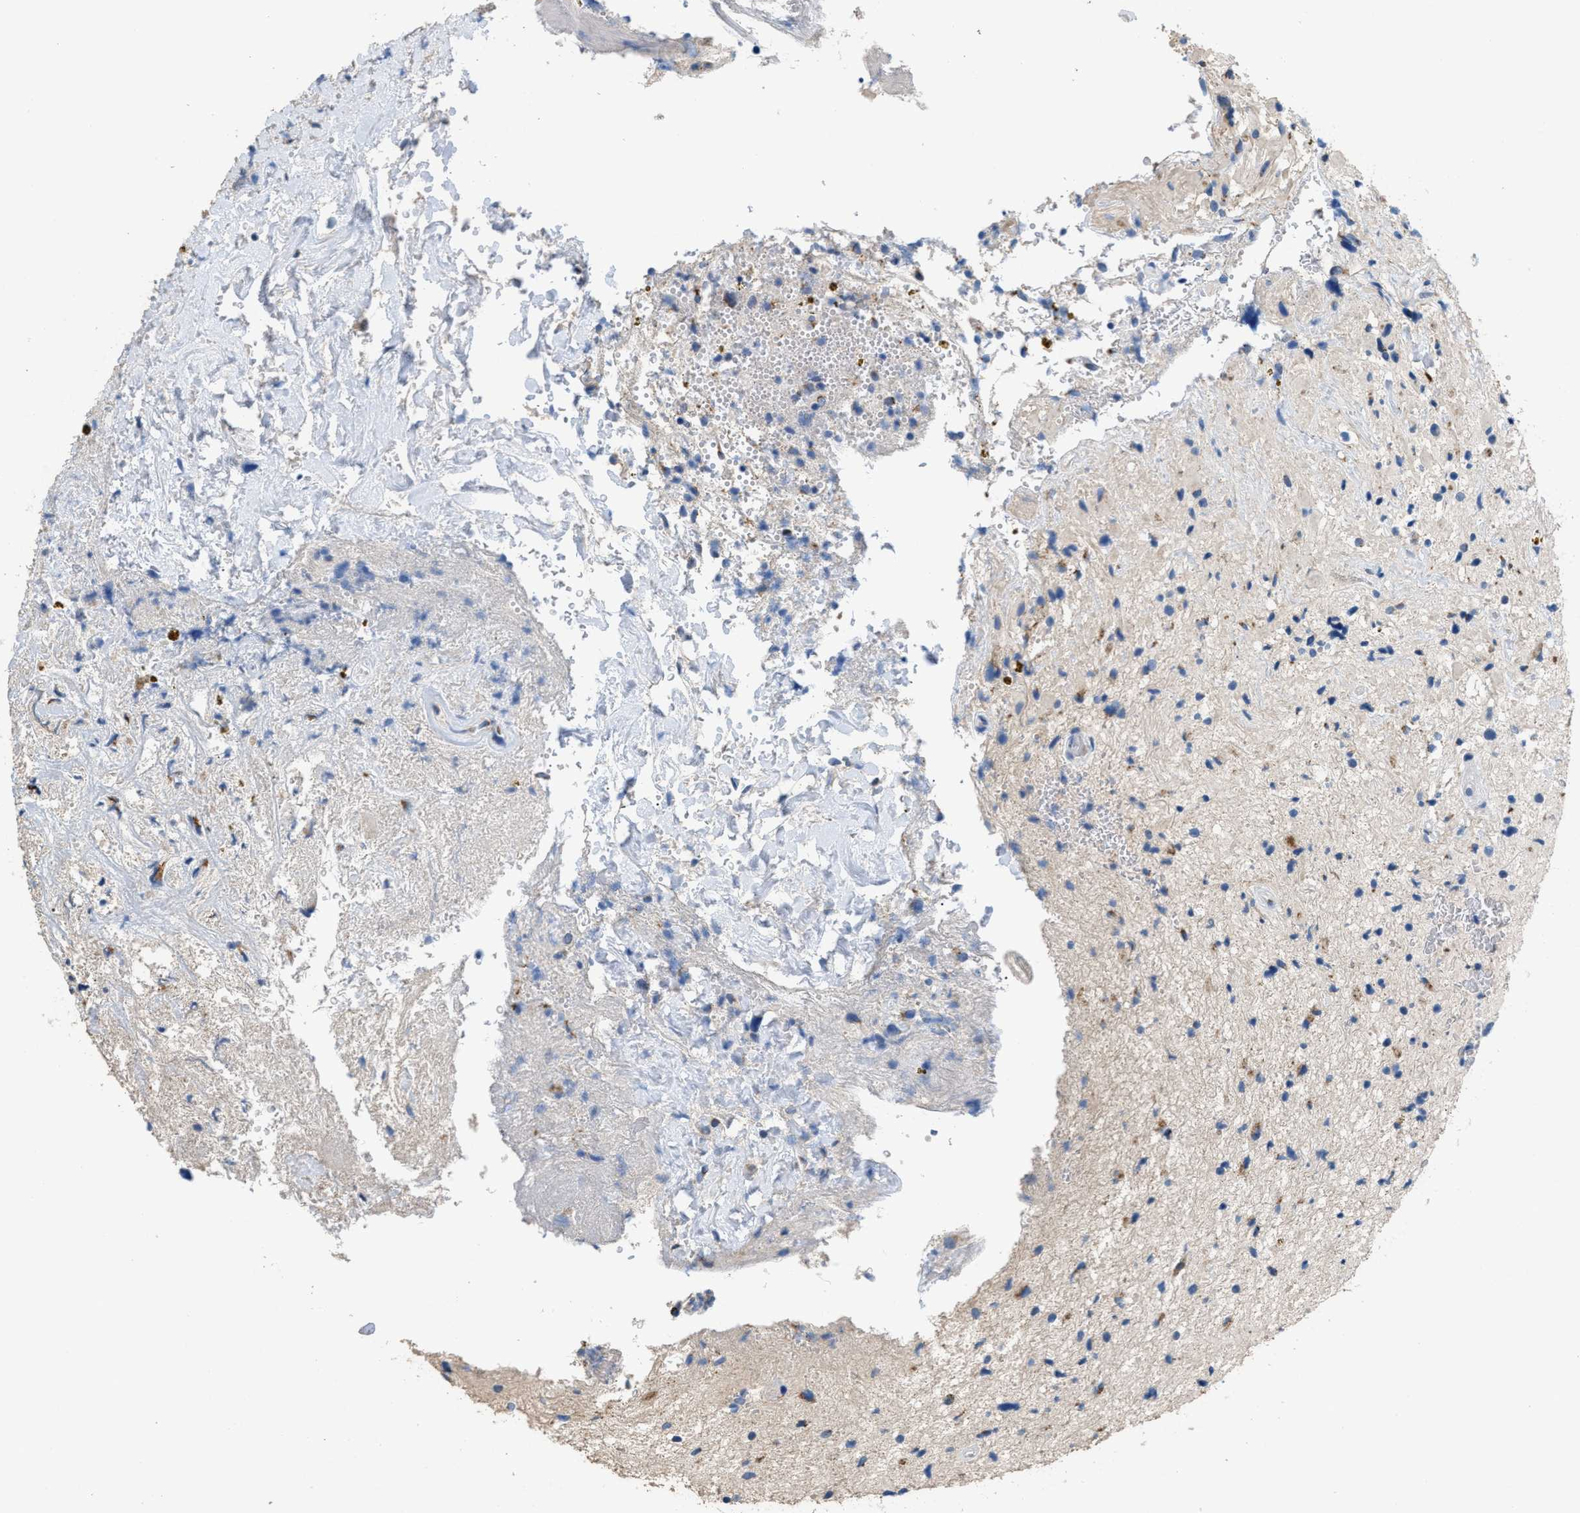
{"staining": {"intensity": "moderate", "quantity": "25%-75%", "location": "cytoplasmic/membranous"}, "tissue": "glioma", "cell_type": "Tumor cells", "image_type": "cancer", "snomed": [{"axis": "morphology", "description": "Glioma, malignant, High grade"}, {"axis": "topography", "description": "Brain"}], "caption": "Brown immunohistochemical staining in glioma exhibits moderate cytoplasmic/membranous staining in approximately 25%-75% of tumor cells.", "gene": "GOLM1", "patient": {"sex": "male", "age": 33}}